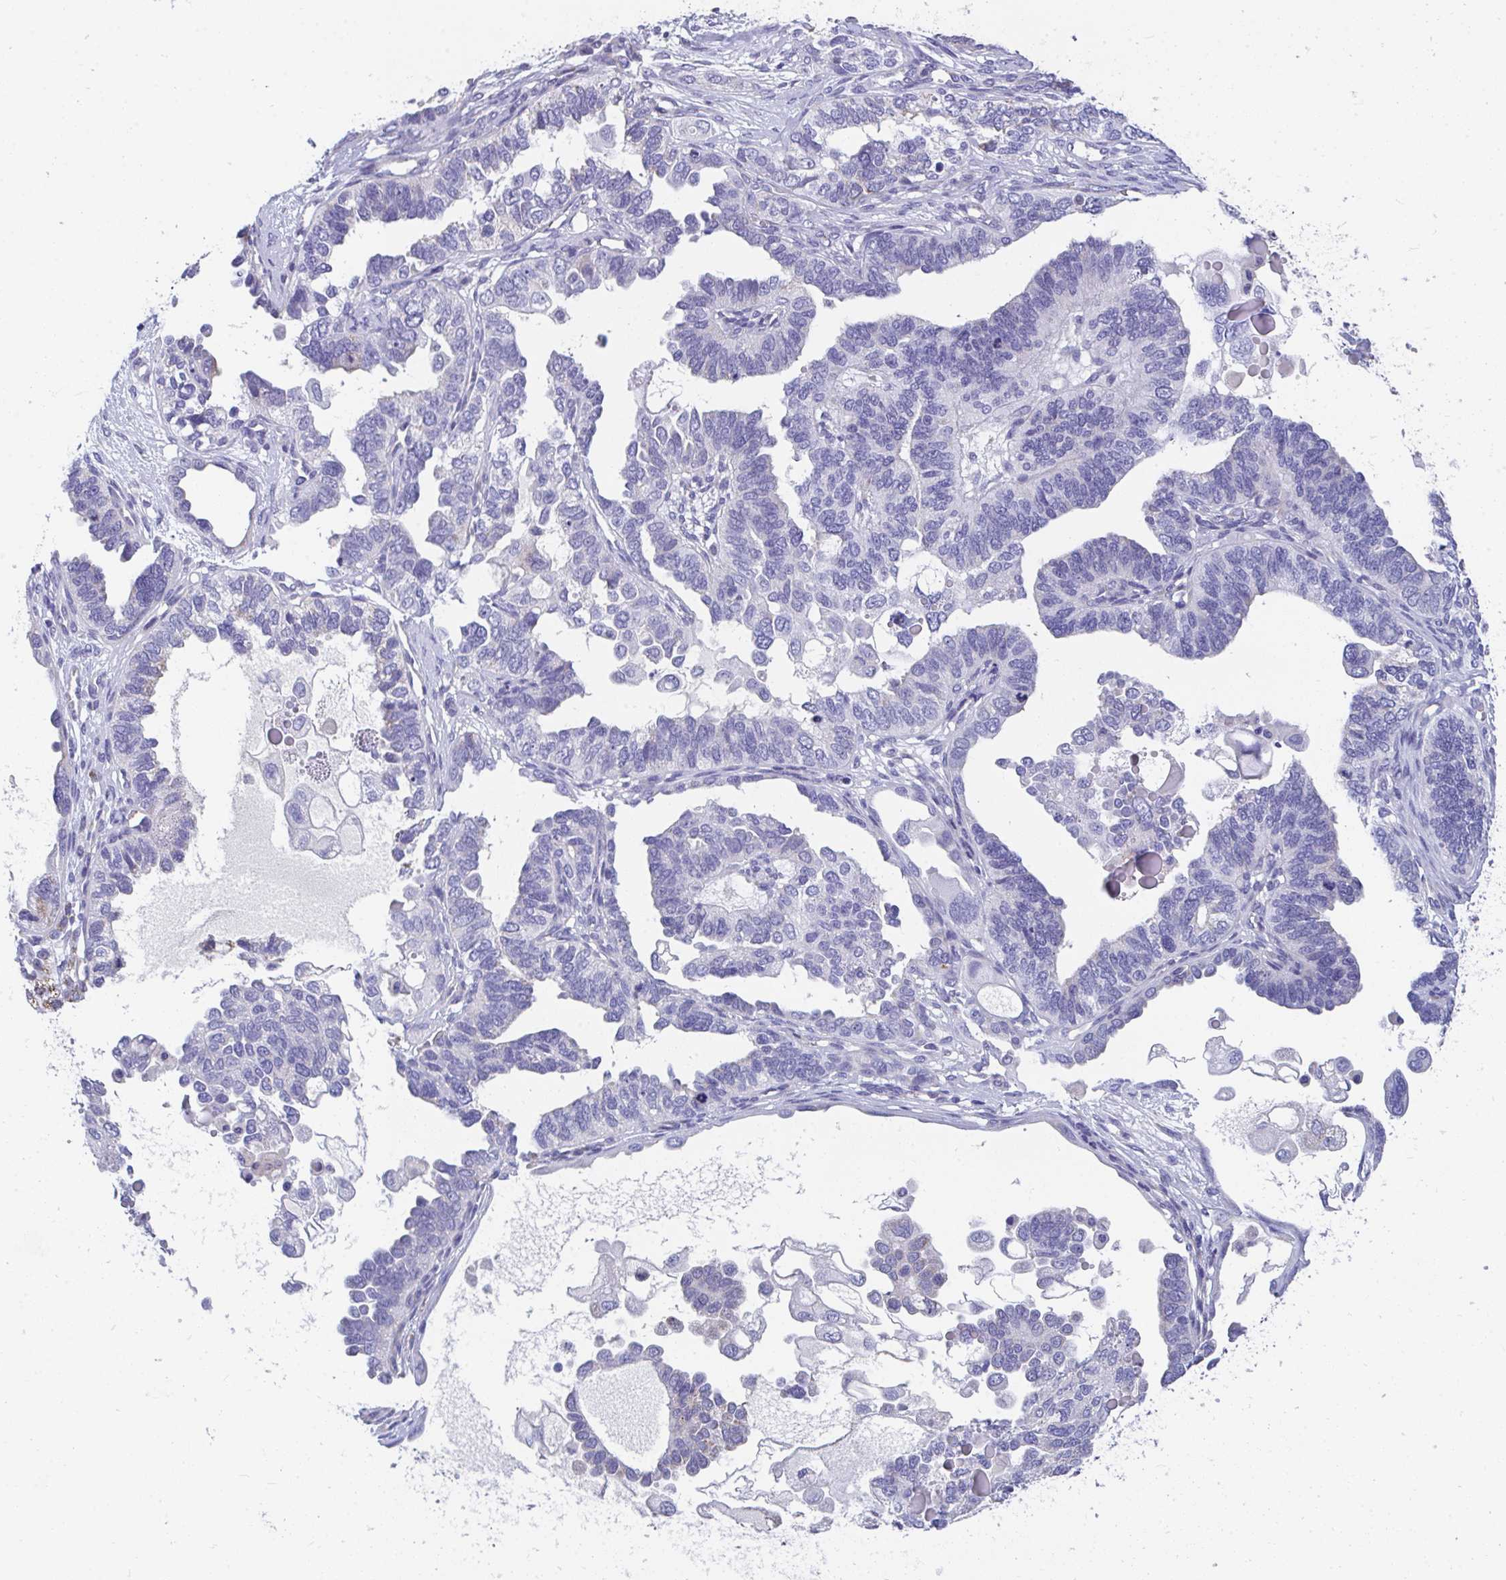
{"staining": {"intensity": "negative", "quantity": "none", "location": "none"}, "tissue": "ovarian cancer", "cell_type": "Tumor cells", "image_type": "cancer", "snomed": [{"axis": "morphology", "description": "Cystadenocarcinoma, serous, NOS"}, {"axis": "topography", "description": "Ovary"}], "caption": "The image shows no staining of tumor cells in ovarian serous cystadenocarcinoma.", "gene": "COA5", "patient": {"sex": "female", "age": 51}}